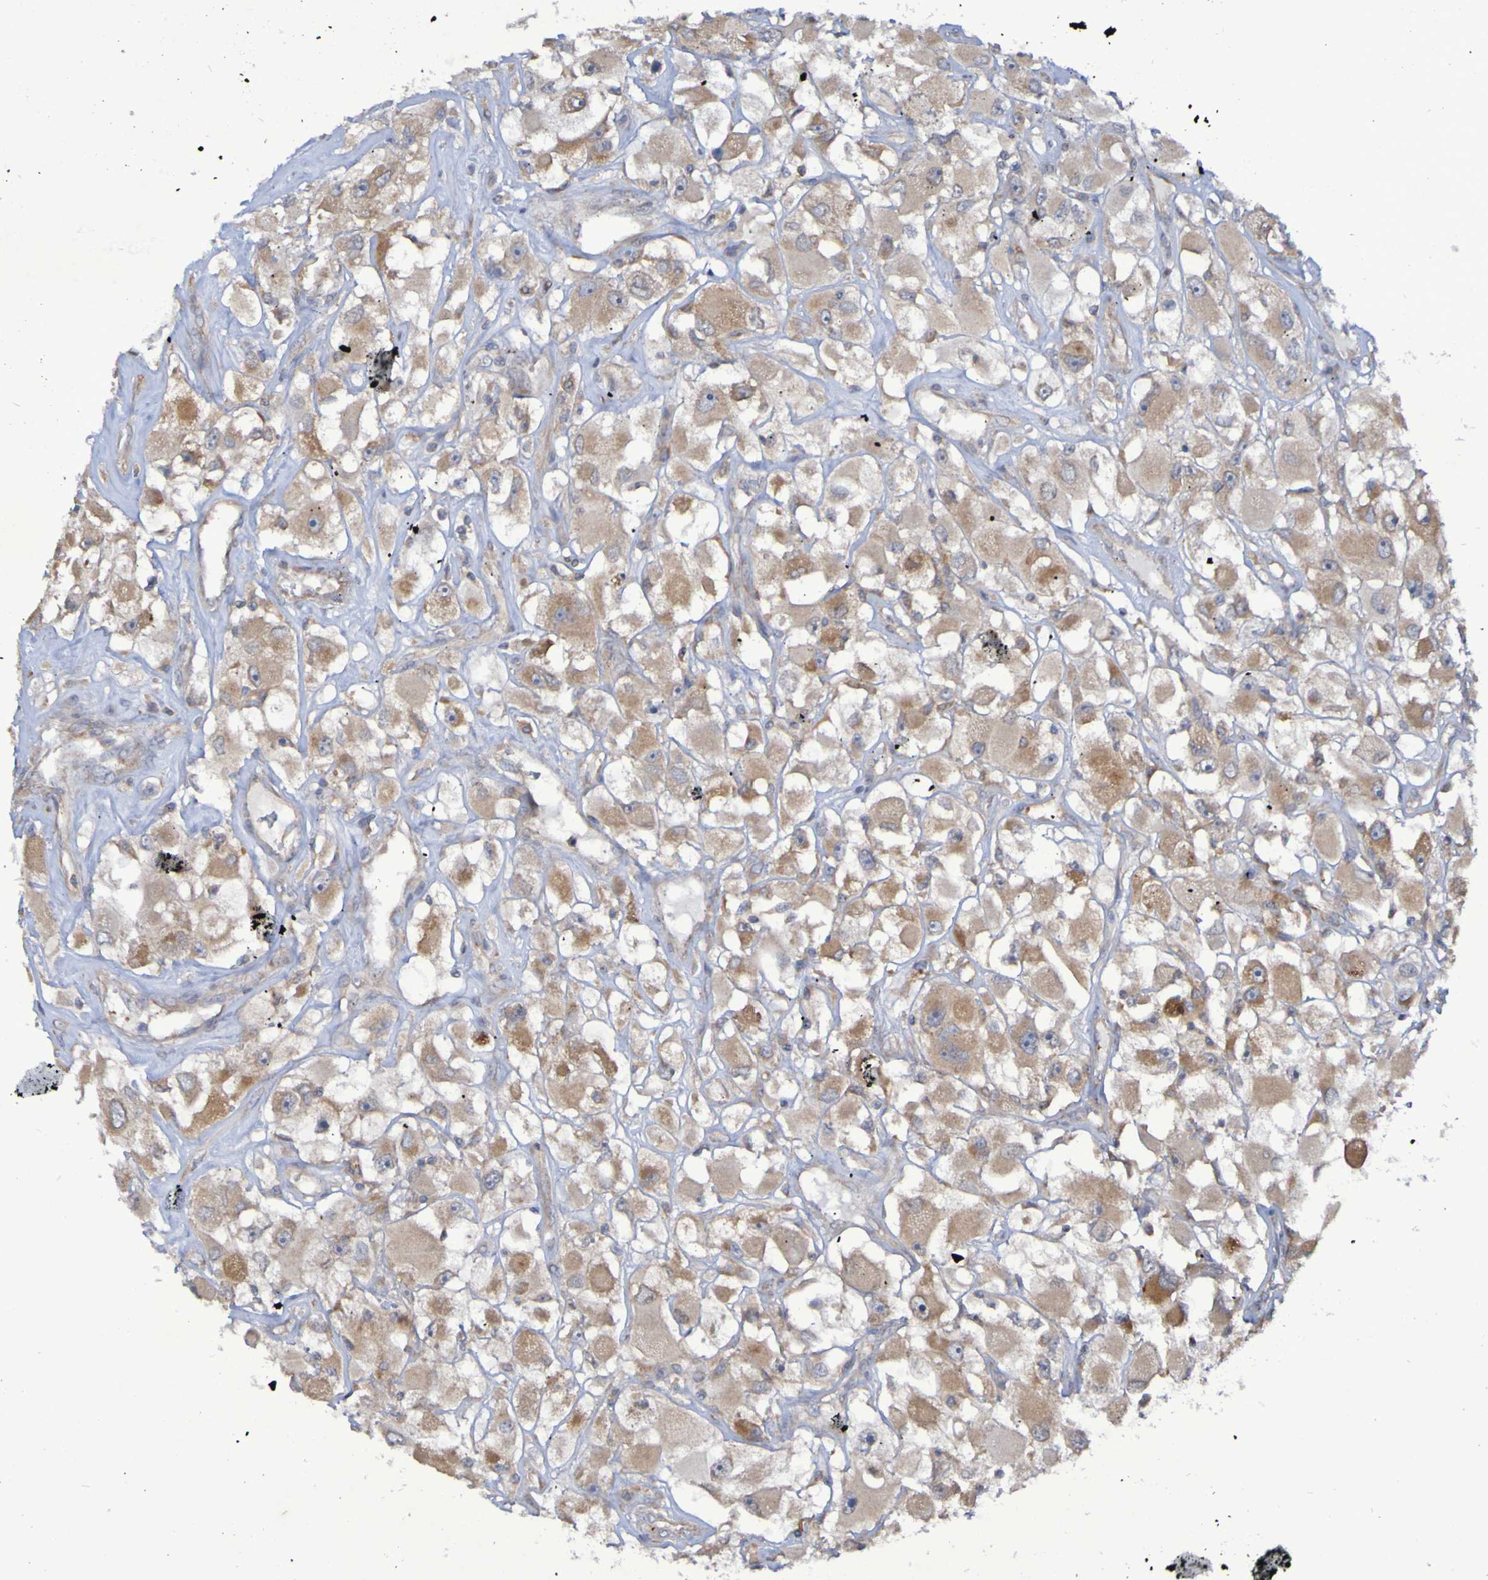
{"staining": {"intensity": "weak", "quantity": ">75%", "location": "cytoplasmic/membranous"}, "tissue": "renal cancer", "cell_type": "Tumor cells", "image_type": "cancer", "snomed": [{"axis": "morphology", "description": "Adenocarcinoma, NOS"}, {"axis": "topography", "description": "Kidney"}], "caption": "Tumor cells exhibit weak cytoplasmic/membranous expression in approximately >75% of cells in renal cancer (adenocarcinoma).", "gene": "LMBRD2", "patient": {"sex": "female", "age": 52}}